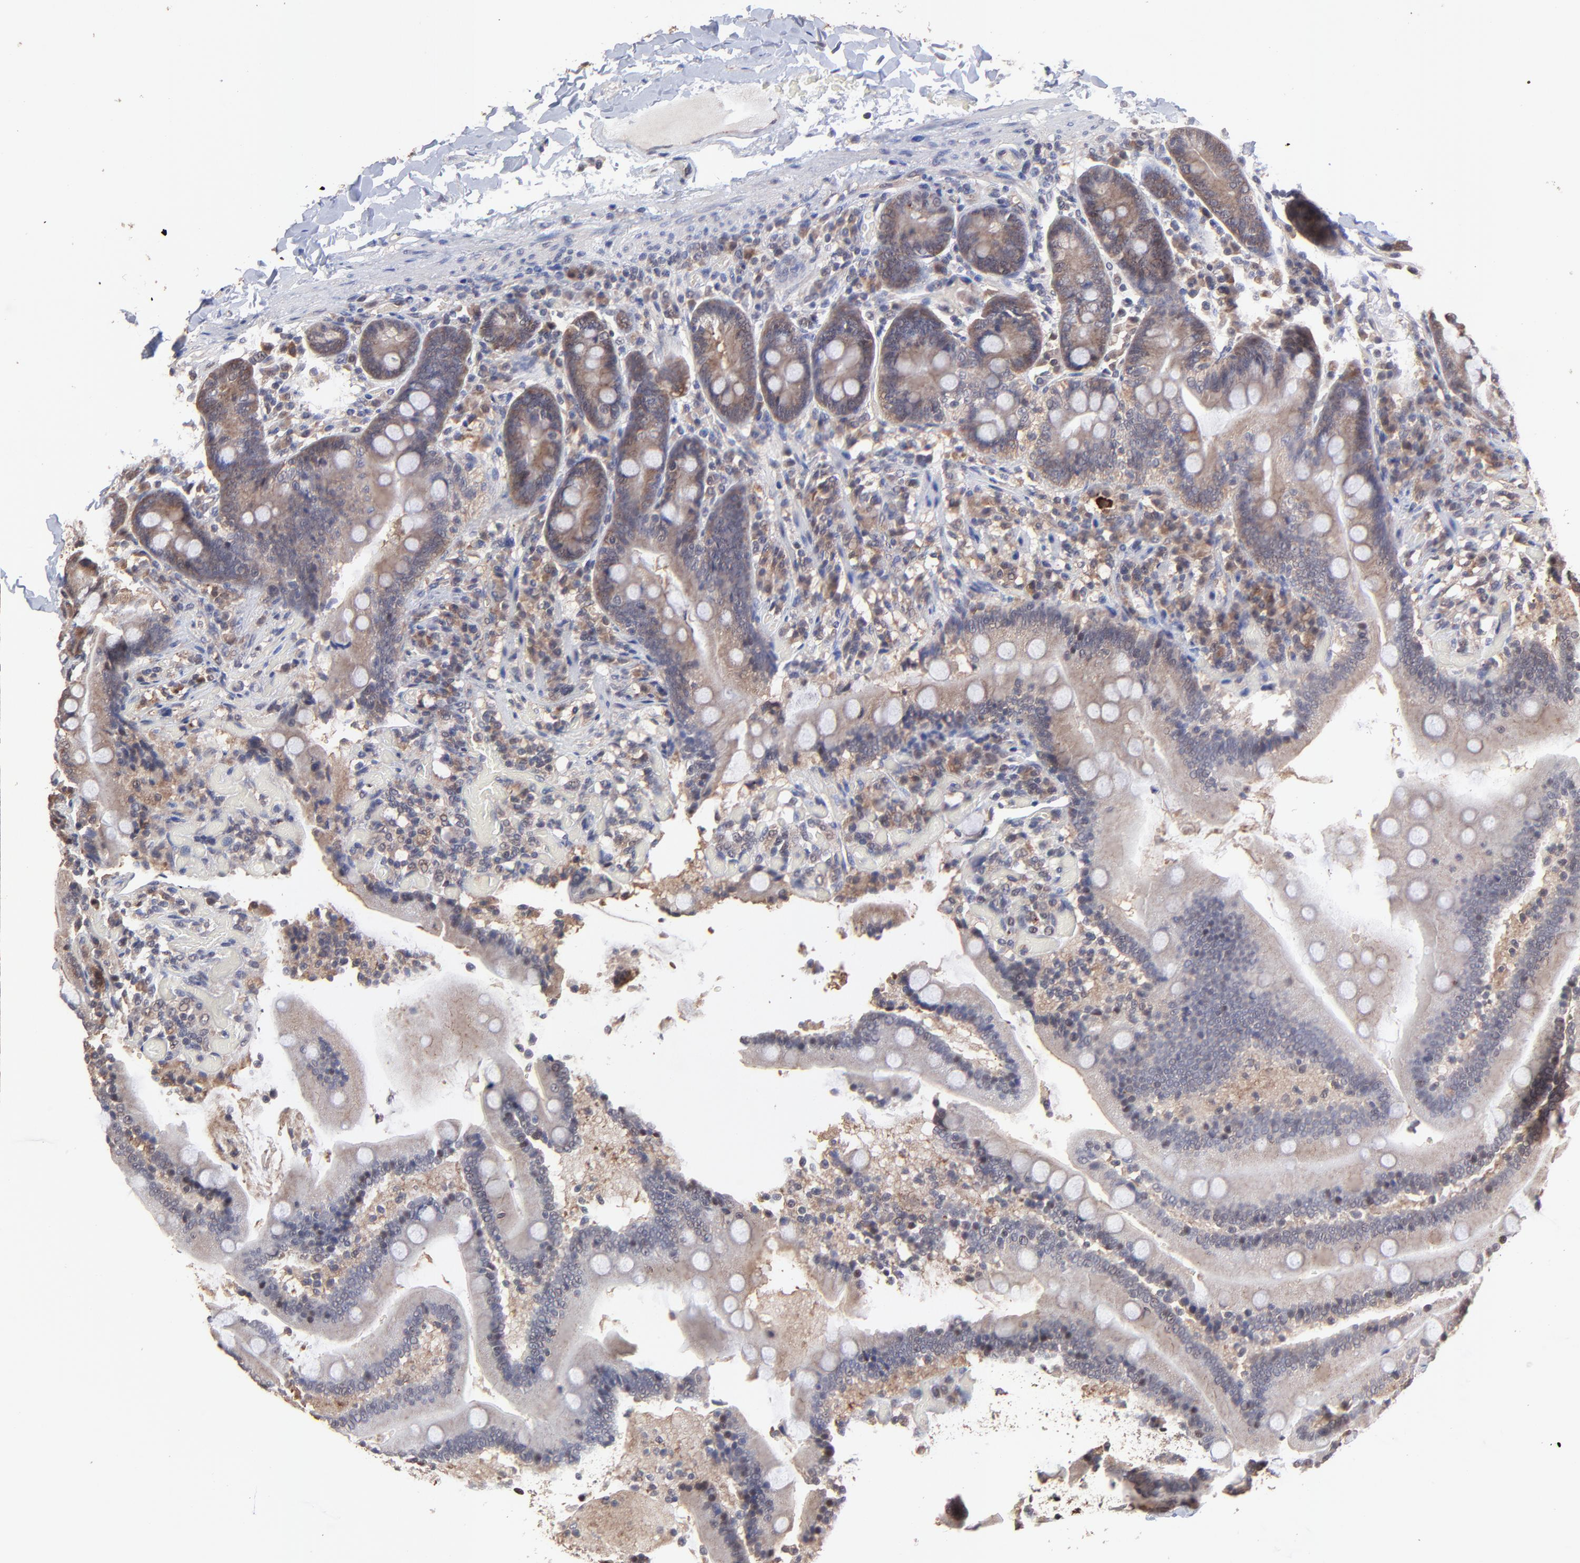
{"staining": {"intensity": "moderate", "quantity": ">75%", "location": "cytoplasmic/membranous"}, "tissue": "duodenum", "cell_type": "Glandular cells", "image_type": "normal", "snomed": [{"axis": "morphology", "description": "Normal tissue, NOS"}, {"axis": "topography", "description": "Duodenum"}], "caption": "Duodenum stained for a protein exhibits moderate cytoplasmic/membranous positivity in glandular cells. The staining is performed using DAB brown chromogen to label protein expression. The nuclei are counter-stained blue using hematoxylin.", "gene": "PSMA6", "patient": {"sex": "male", "age": 66}}